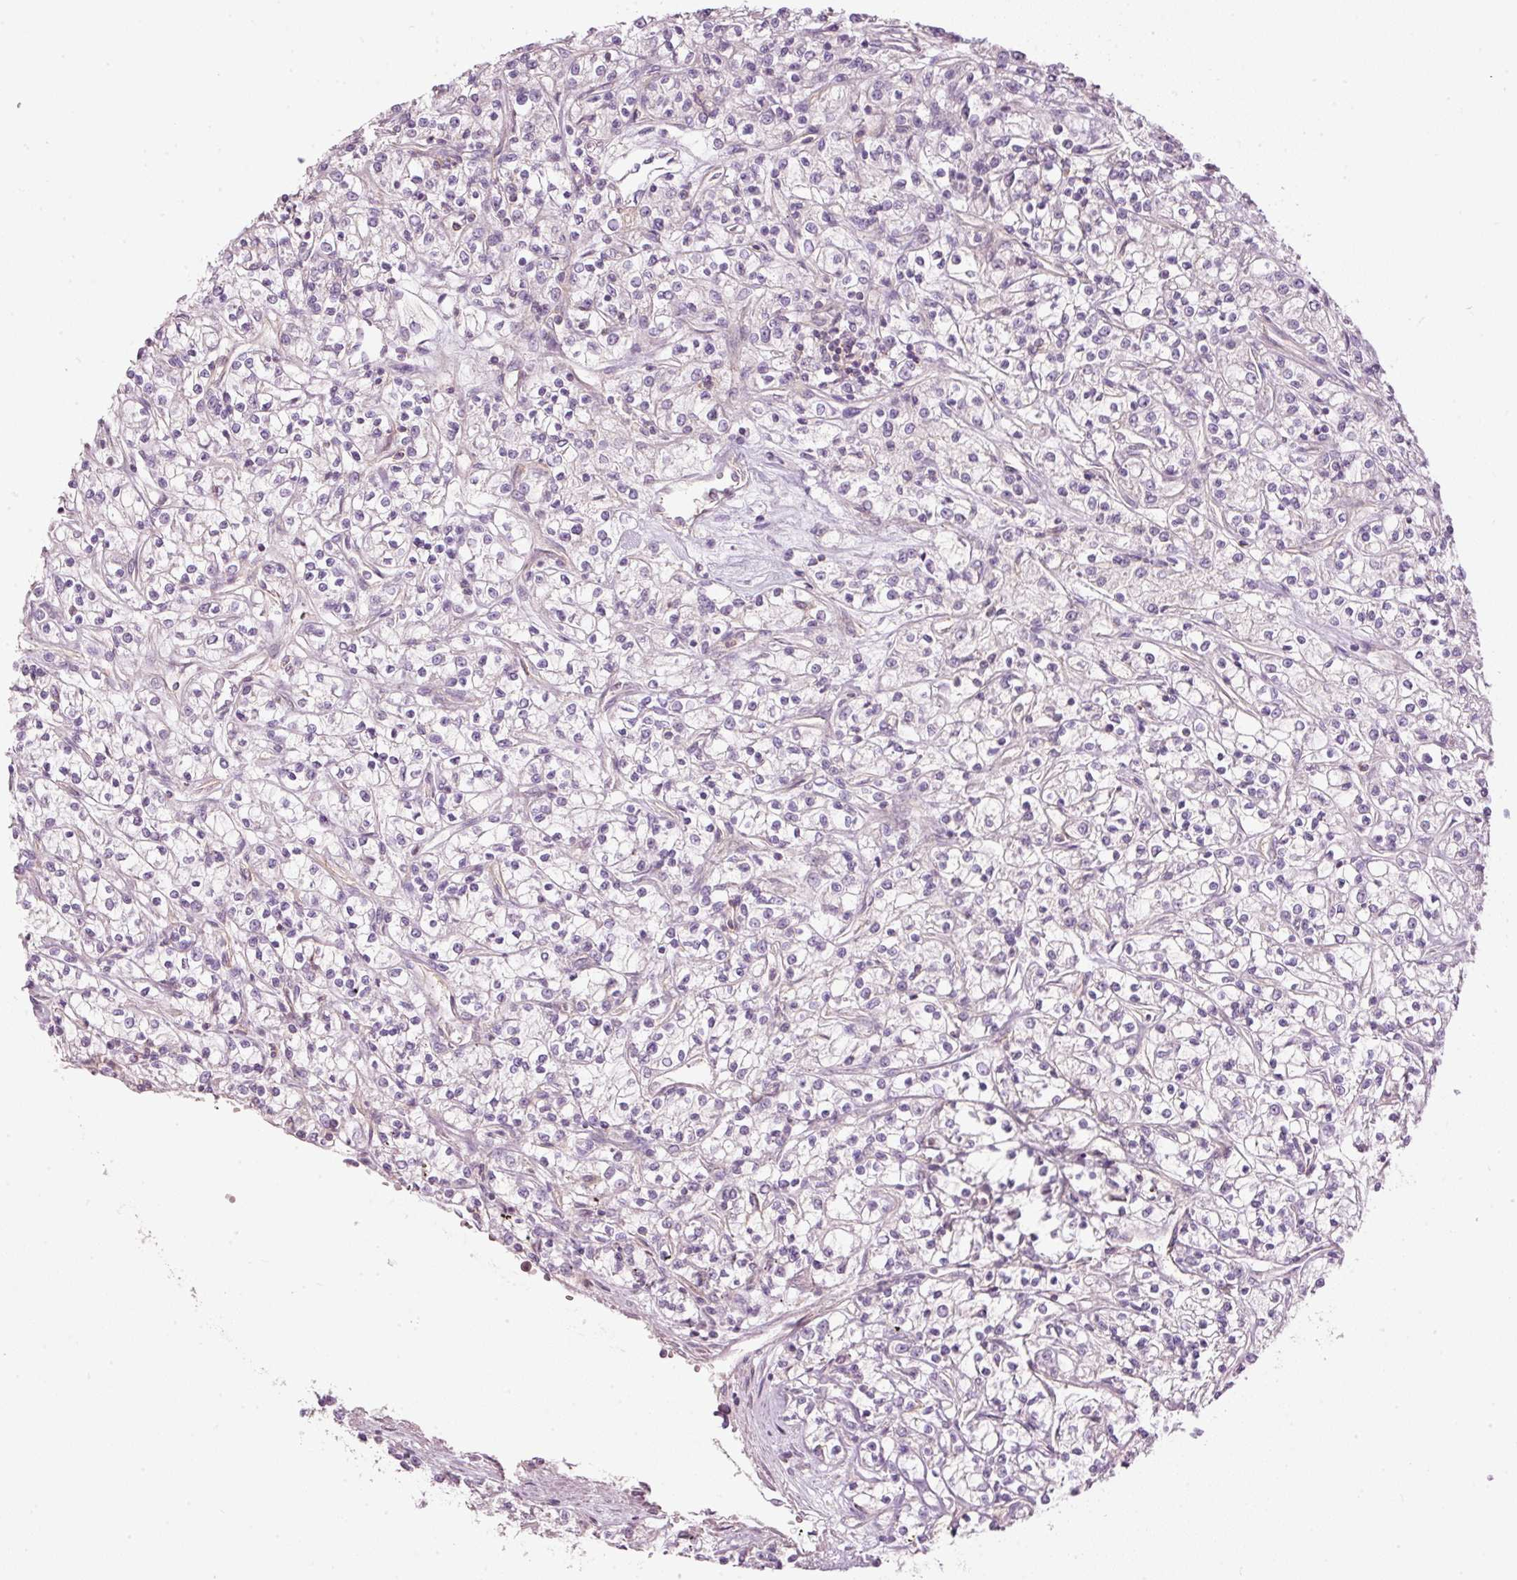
{"staining": {"intensity": "negative", "quantity": "none", "location": "none"}, "tissue": "renal cancer", "cell_type": "Tumor cells", "image_type": "cancer", "snomed": [{"axis": "morphology", "description": "Adenocarcinoma, NOS"}, {"axis": "topography", "description": "Kidney"}], "caption": "The micrograph displays no significant expression in tumor cells of adenocarcinoma (renal). (DAB IHC visualized using brightfield microscopy, high magnification).", "gene": "SIPA1", "patient": {"sex": "female", "age": 59}}